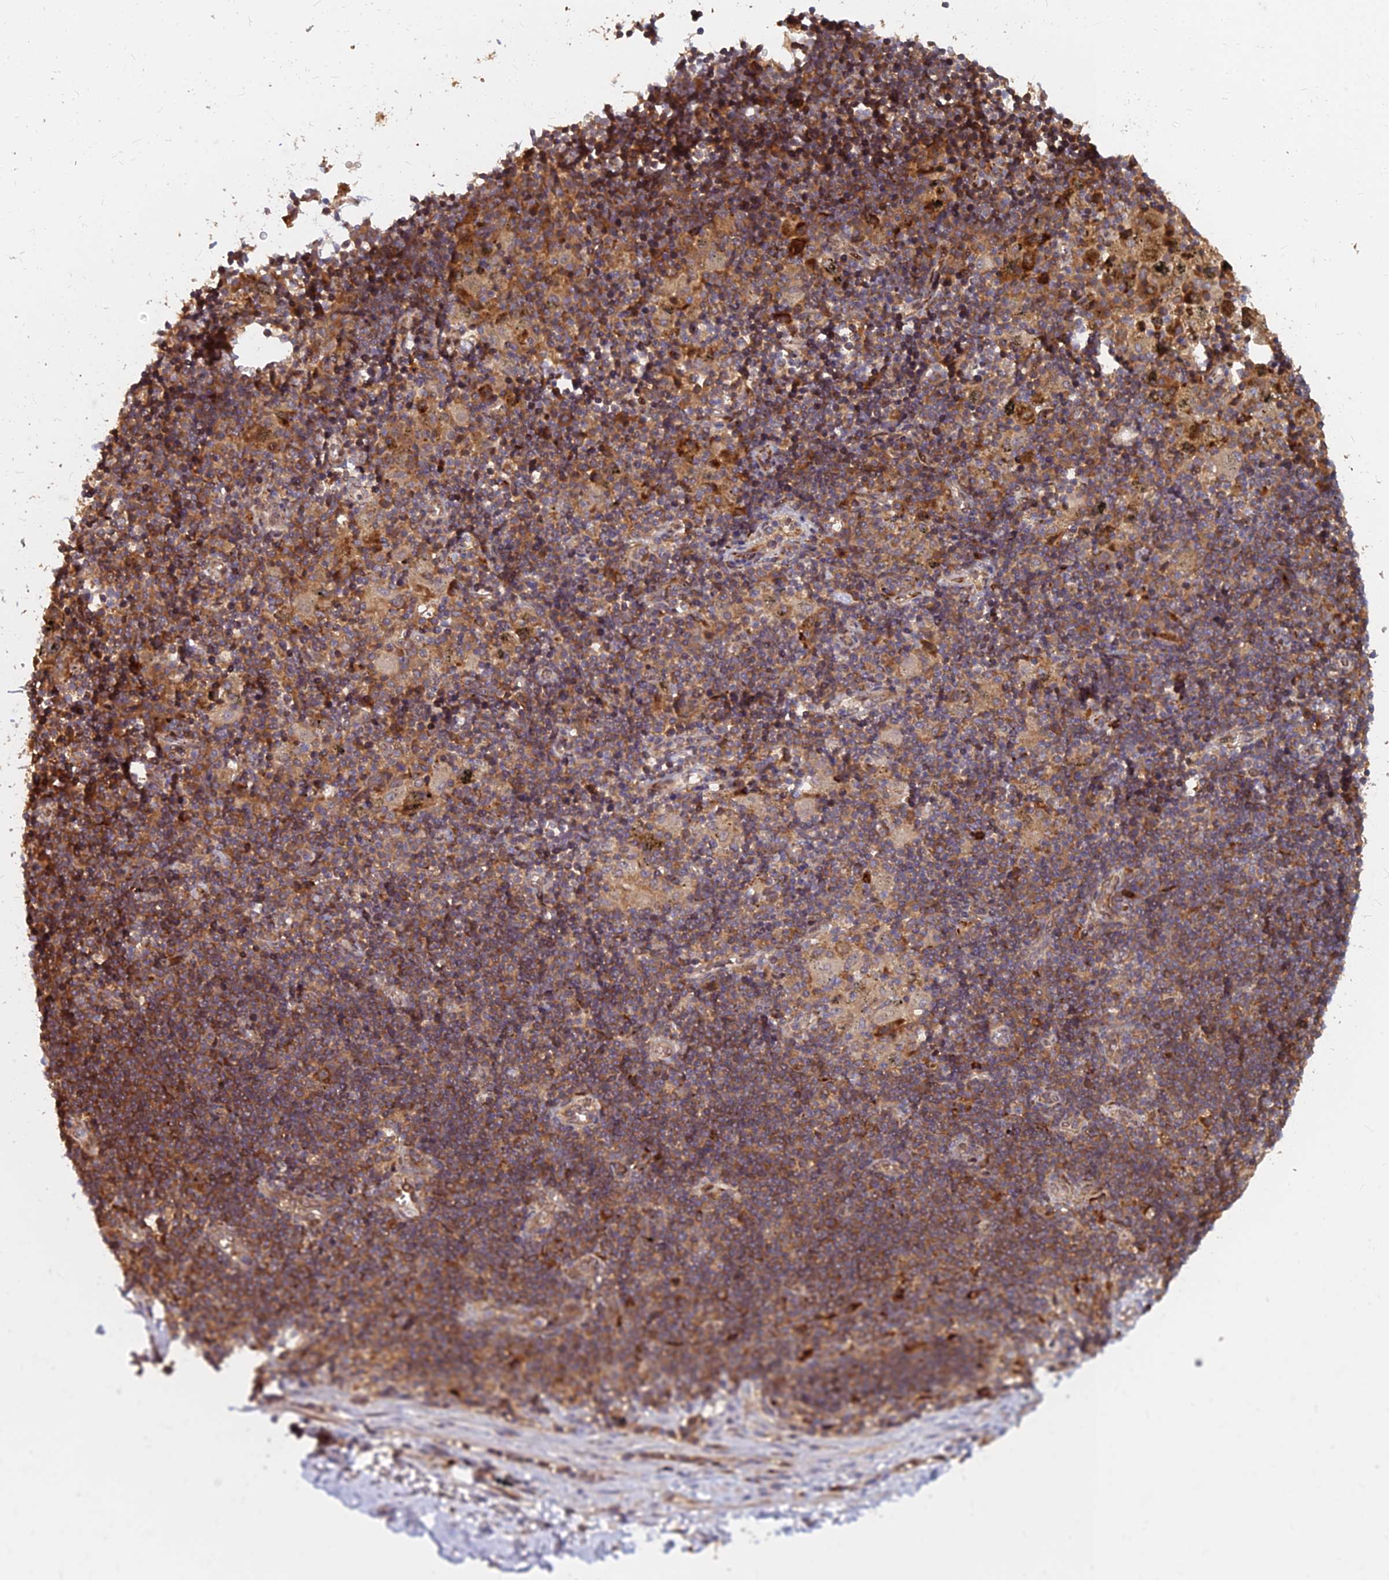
{"staining": {"intensity": "moderate", "quantity": ">75%", "location": "cytoplasmic/membranous"}, "tissue": "adipose tissue", "cell_type": "Adipocytes", "image_type": "normal", "snomed": [{"axis": "morphology", "description": "Normal tissue, NOS"}, {"axis": "topography", "description": "Lymph node"}, {"axis": "topography", "description": "Cartilage tissue"}, {"axis": "topography", "description": "Bronchus"}], "caption": "Immunohistochemical staining of unremarkable adipose tissue demonstrates >75% levels of moderate cytoplasmic/membranous protein expression in approximately >75% of adipocytes.", "gene": "CCT6A", "patient": {"sex": "male", "age": 63}}